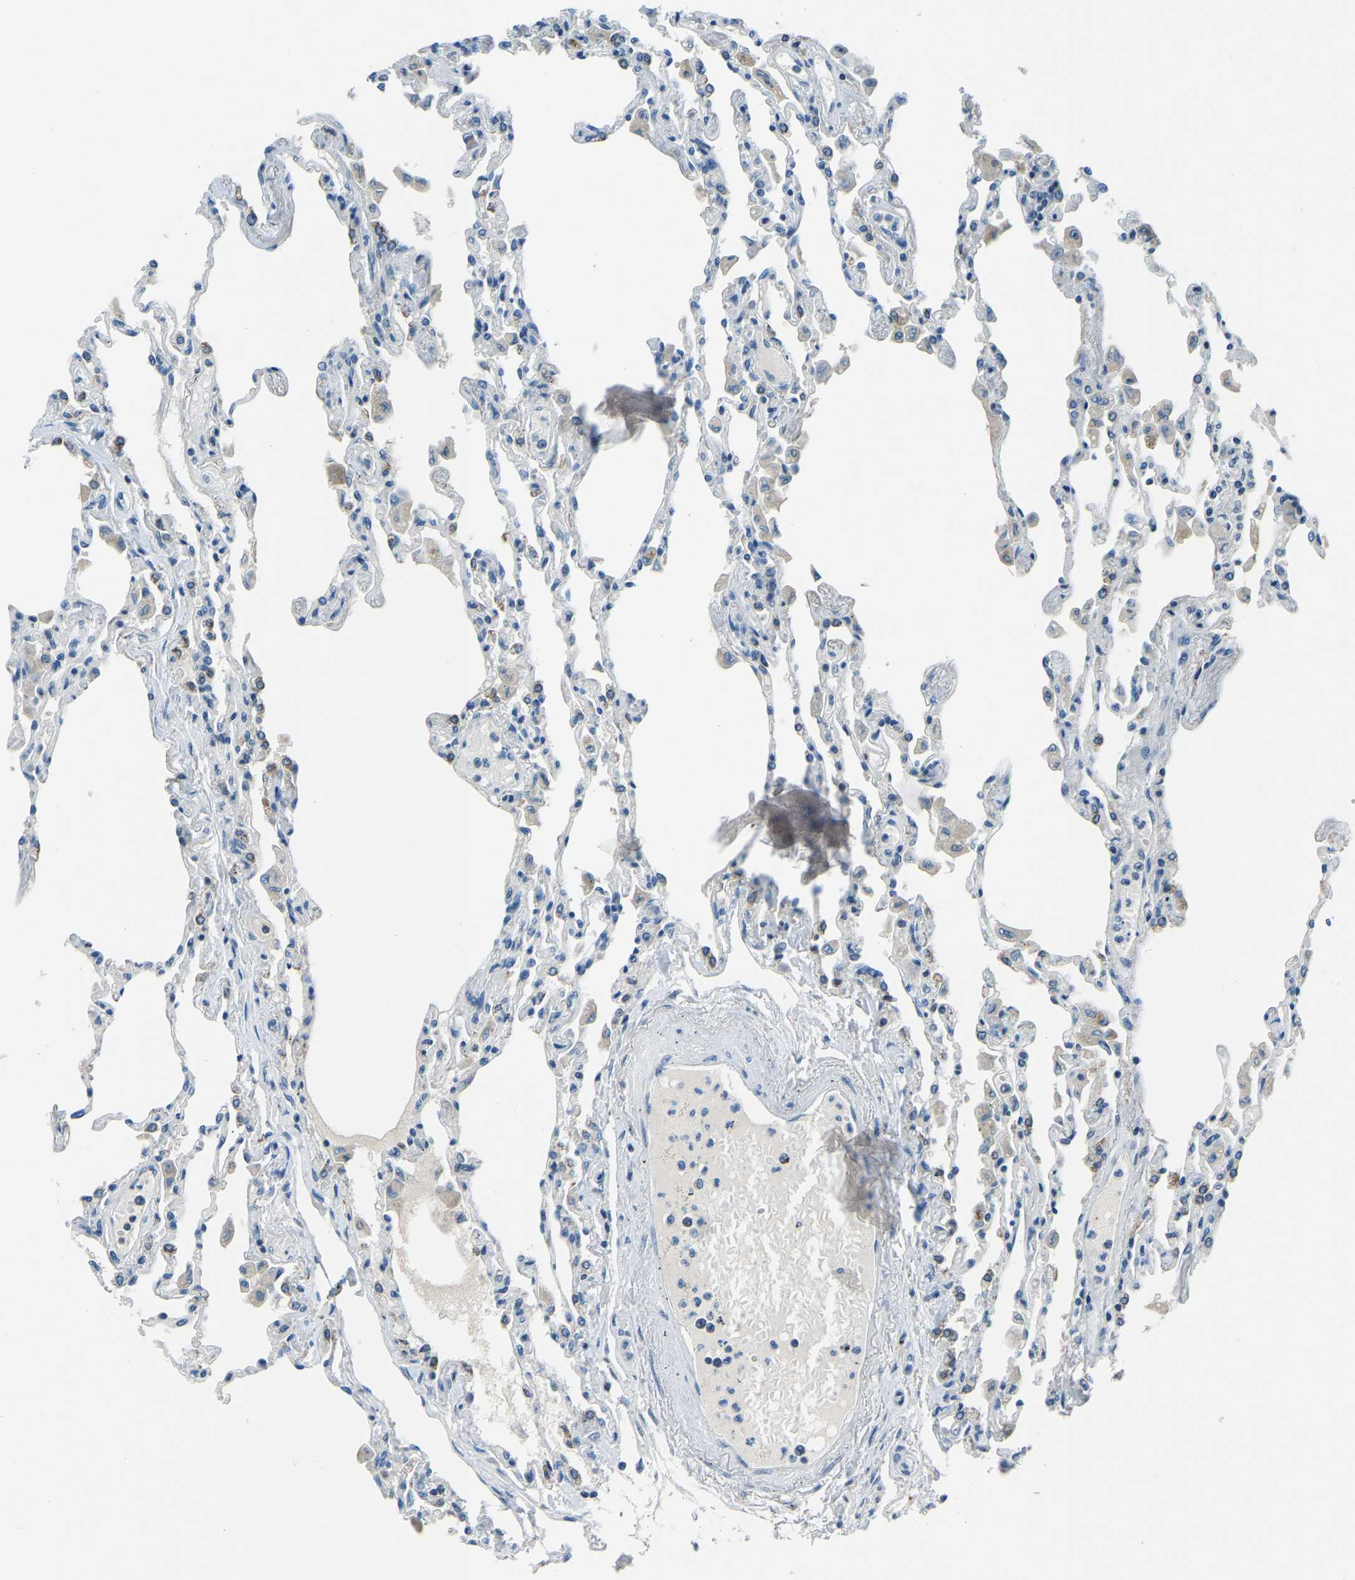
{"staining": {"intensity": "negative", "quantity": "none", "location": "none"}, "tissue": "lung", "cell_type": "Alveolar cells", "image_type": "normal", "snomed": [{"axis": "morphology", "description": "Normal tissue, NOS"}, {"axis": "topography", "description": "Bronchus"}, {"axis": "topography", "description": "Lung"}], "caption": "Immunohistochemistry of unremarkable human lung displays no staining in alveolar cells. Nuclei are stained in blue.", "gene": "XIRP1", "patient": {"sex": "female", "age": 49}}